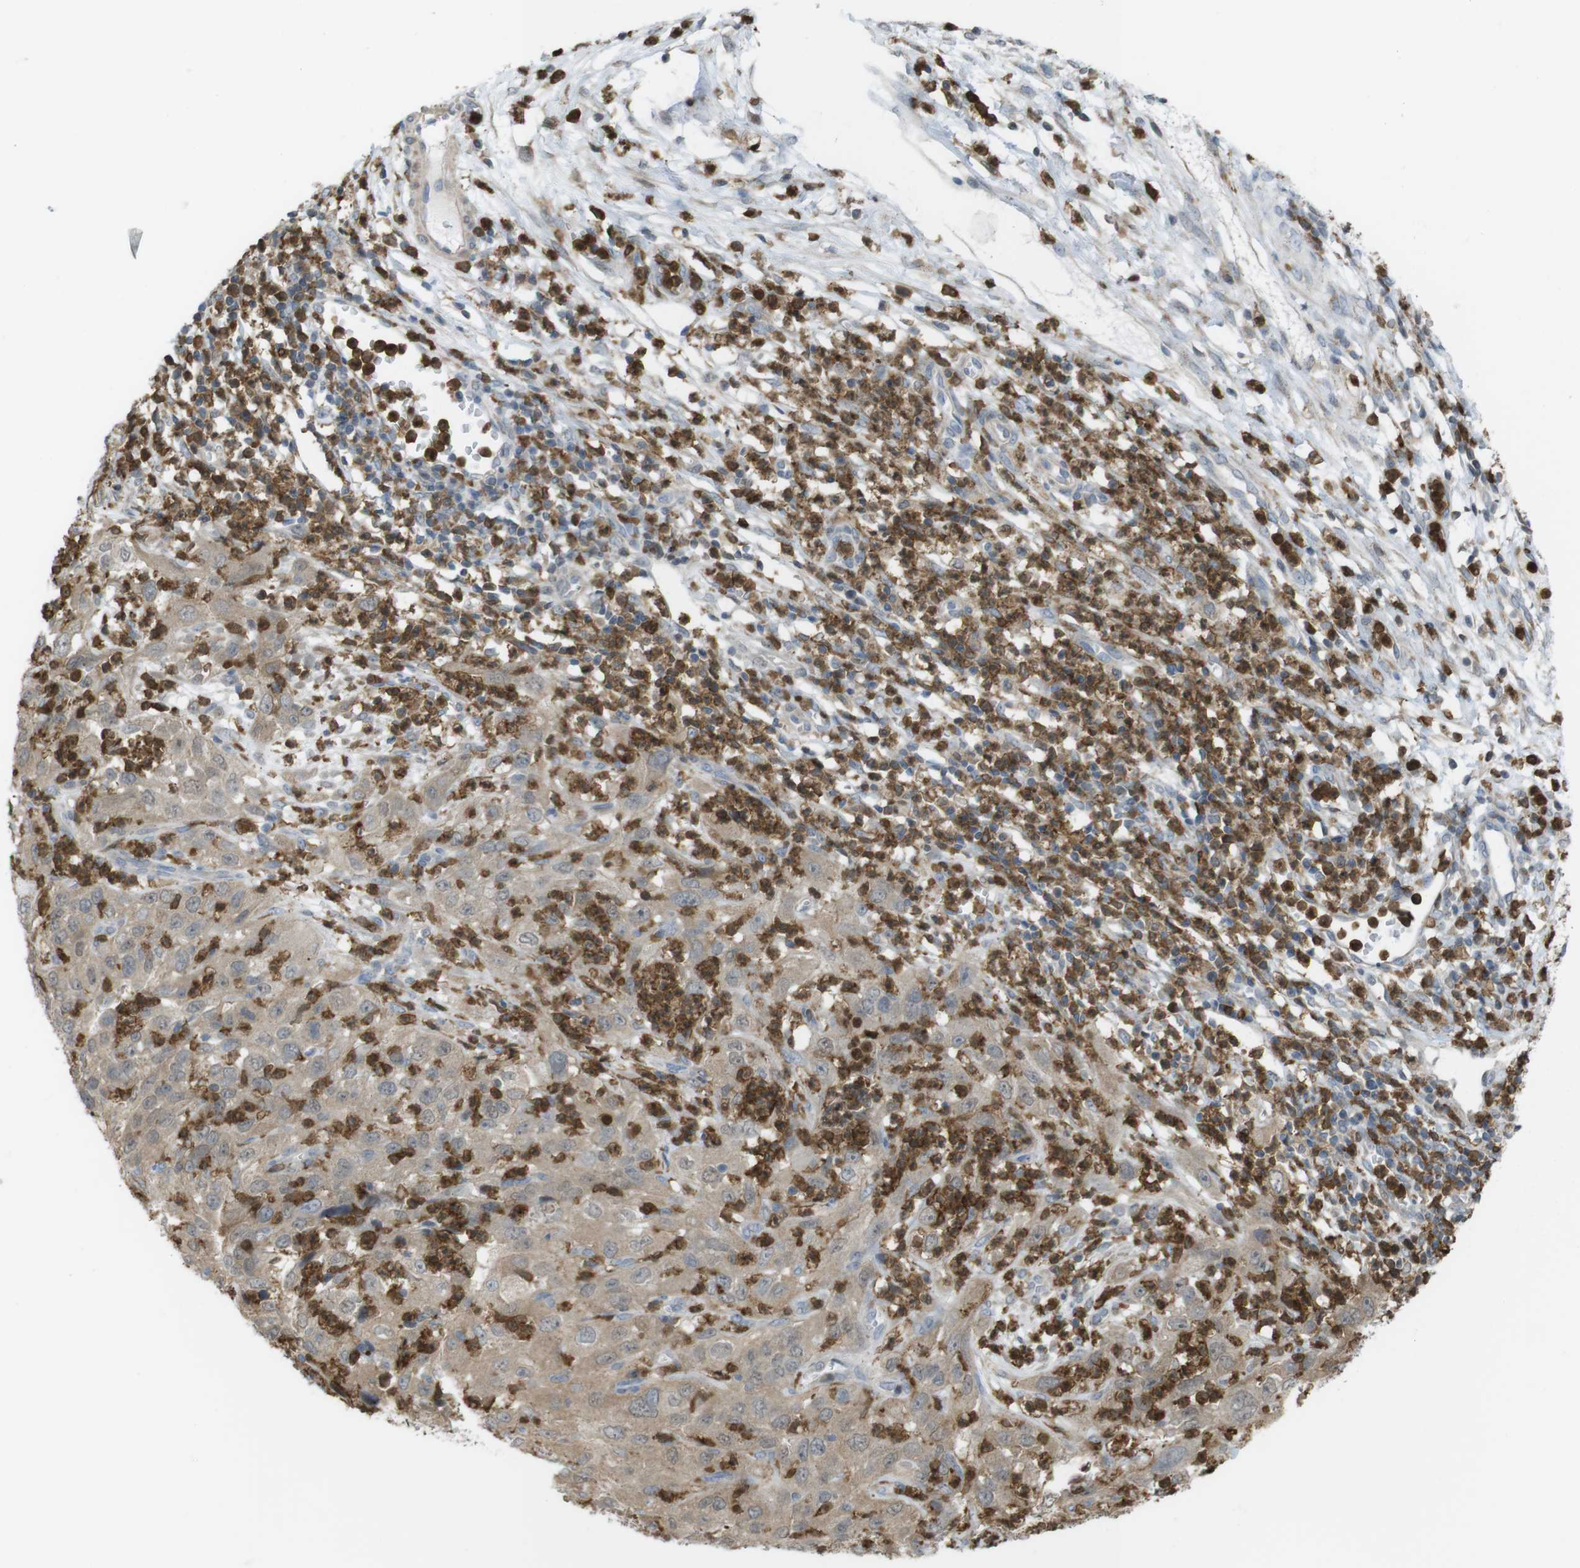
{"staining": {"intensity": "weak", "quantity": ">75%", "location": "cytoplasmic/membranous"}, "tissue": "cervical cancer", "cell_type": "Tumor cells", "image_type": "cancer", "snomed": [{"axis": "morphology", "description": "Squamous cell carcinoma, NOS"}, {"axis": "topography", "description": "Cervix"}], "caption": "Immunohistochemistry (IHC) photomicrograph of cervical cancer (squamous cell carcinoma) stained for a protein (brown), which shows low levels of weak cytoplasmic/membranous staining in about >75% of tumor cells.", "gene": "PRKCD", "patient": {"sex": "female", "age": 32}}